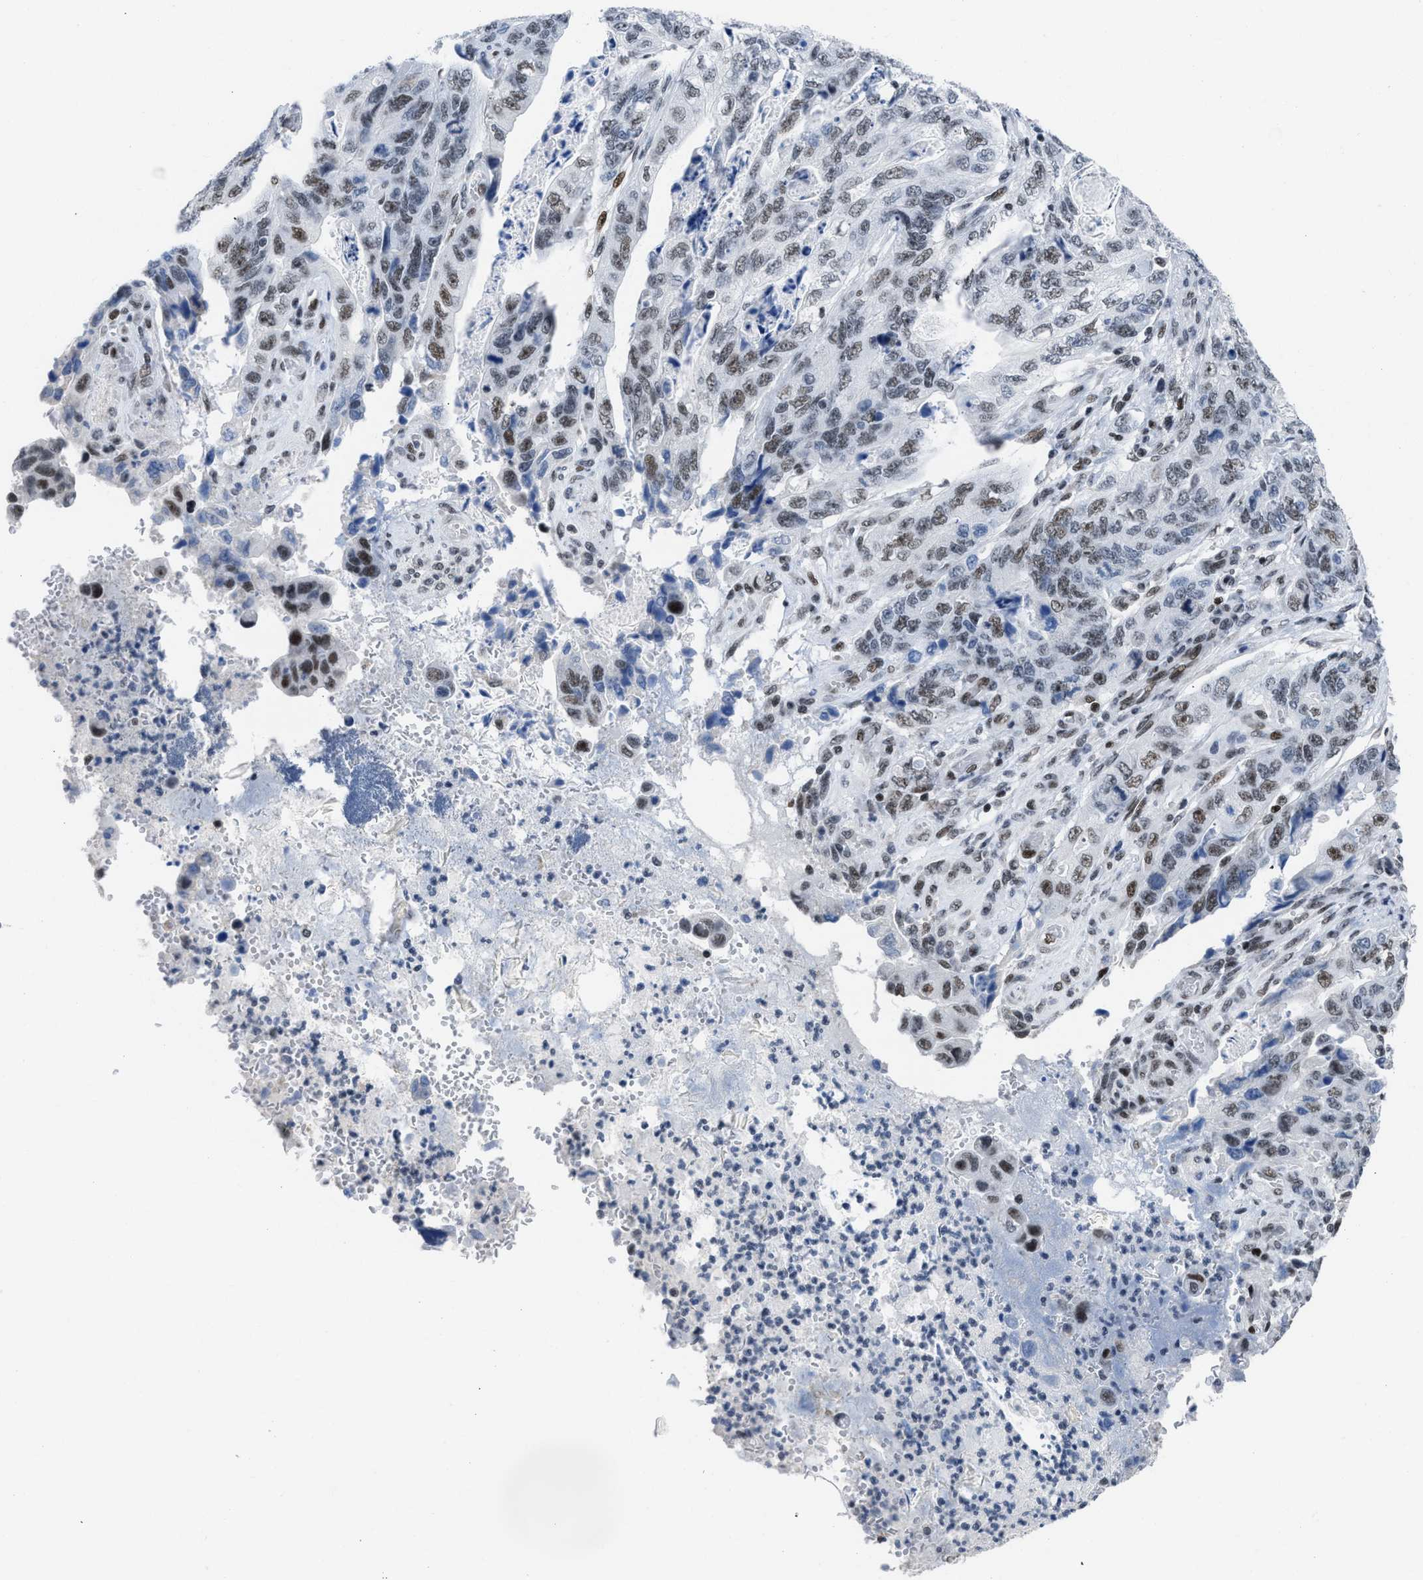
{"staining": {"intensity": "weak", "quantity": ">75%", "location": "nuclear"}, "tissue": "stomach cancer", "cell_type": "Tumor cells", "image_type": "cancer", "snomed": [{"axis": "morphology", "description": "Adenocarcinoma, NOS"}, {"axis": "topography", "description": "Stomach"}], "caption": "Immunohistochemical staining of human stomach cancer shows low levels of weak nuclear protein staining in about >75% of tumor cells.", "gene": "TERF2IP", "patient": {"sex": "female", "age": 89}}